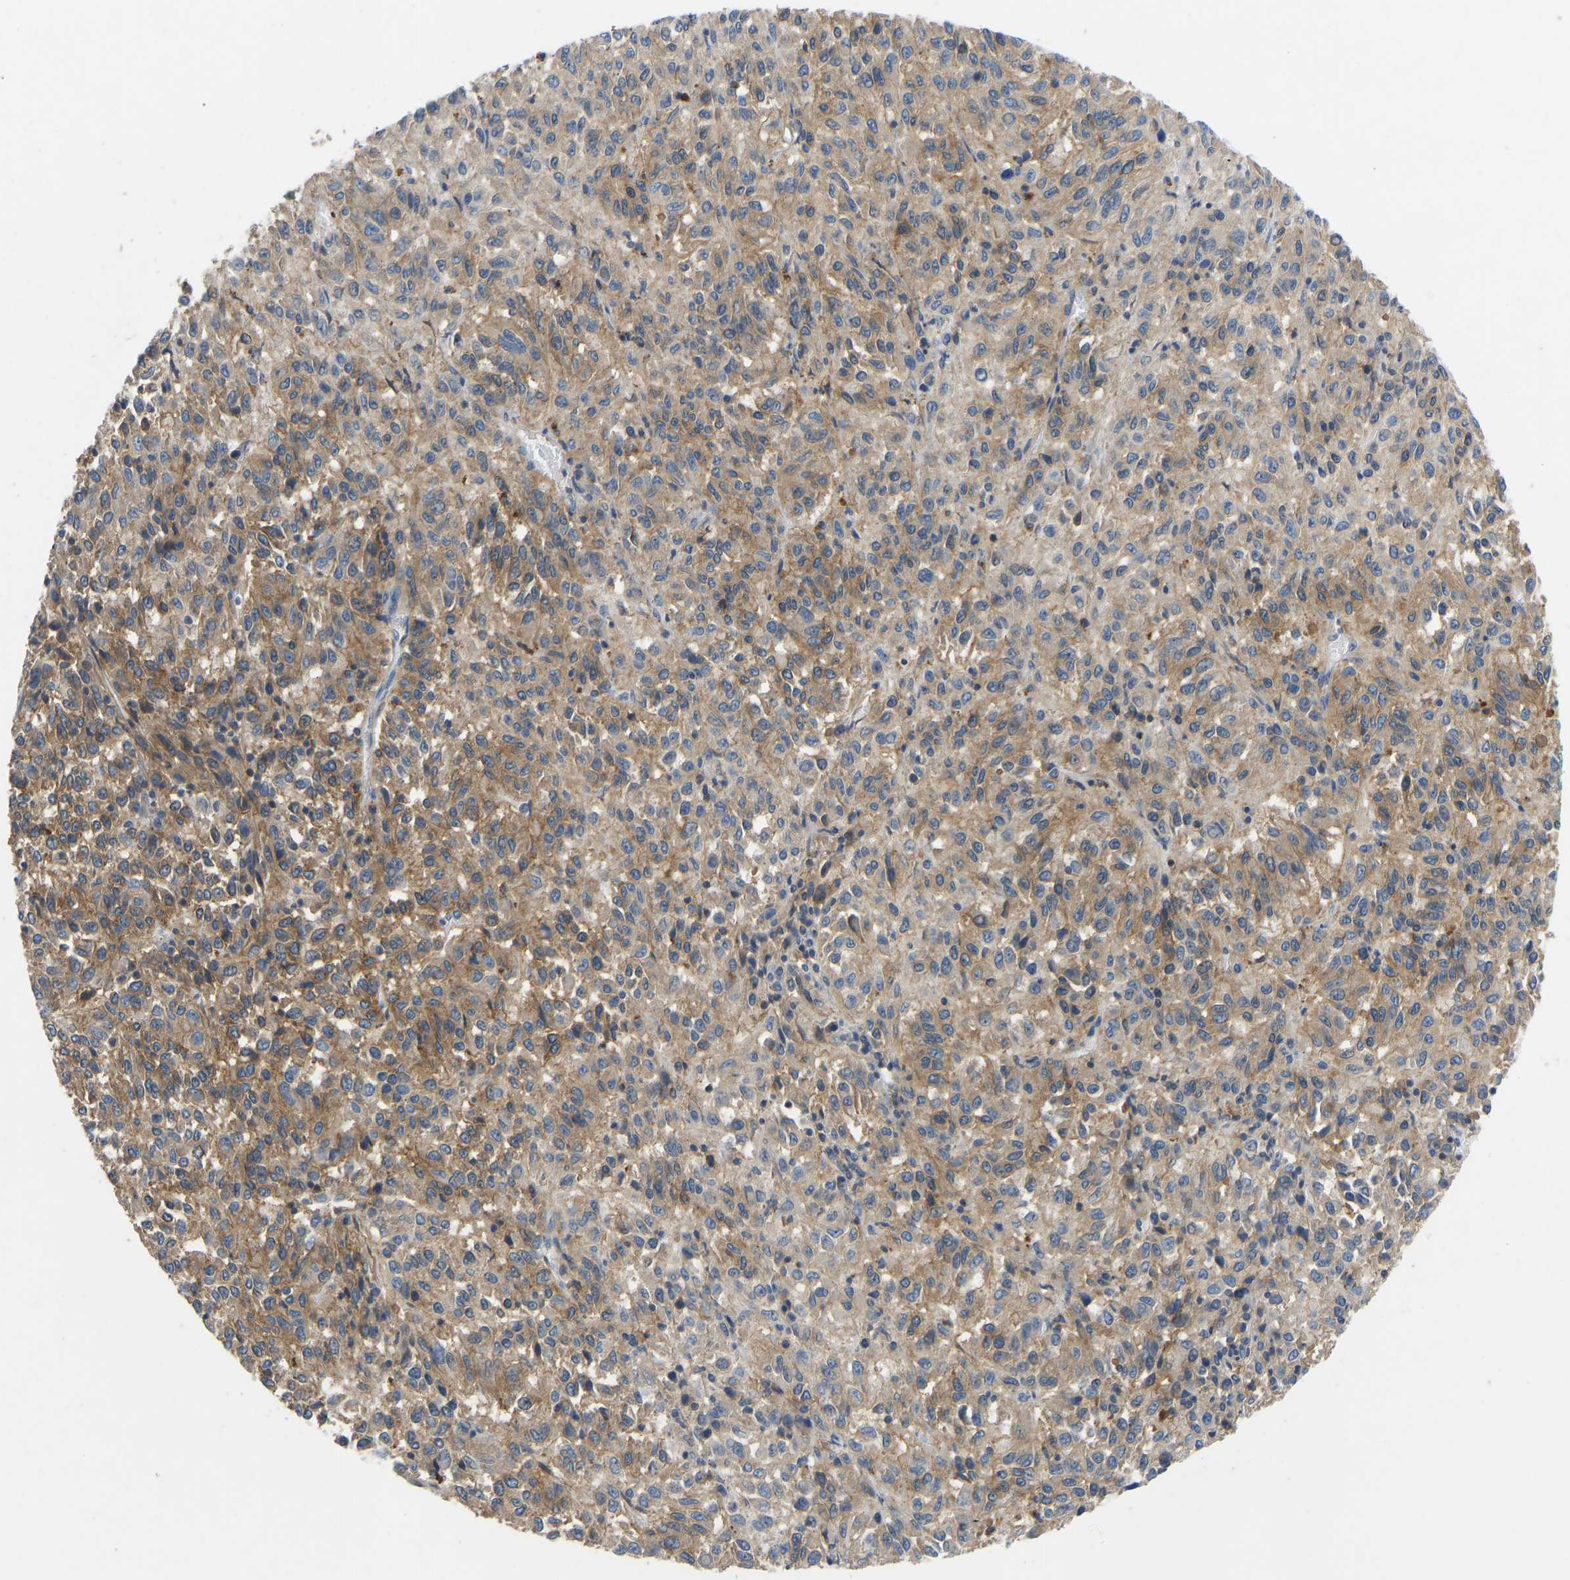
{"staining": {"intensity": "moderate", "quantity": ">75%", "location": "cytoplasmic/membranous"}, "tissue": "melanoma", "cell_type": "Tumor cells", "image_type": "cancer", "snomed": [{"axis": "morphology", "description": "Malignant melanoma, Metastatic site"}, {"axis": "topography", "description": "Lung"}], "caption": "Melanoma was stained to show a protein in brown. There is medium levels of moderate cytoplasmic/membranous expression in approximately >75% of tumor cells.", "gene": "NDRG3", "patient": {"sex": "male", "age": 64}}